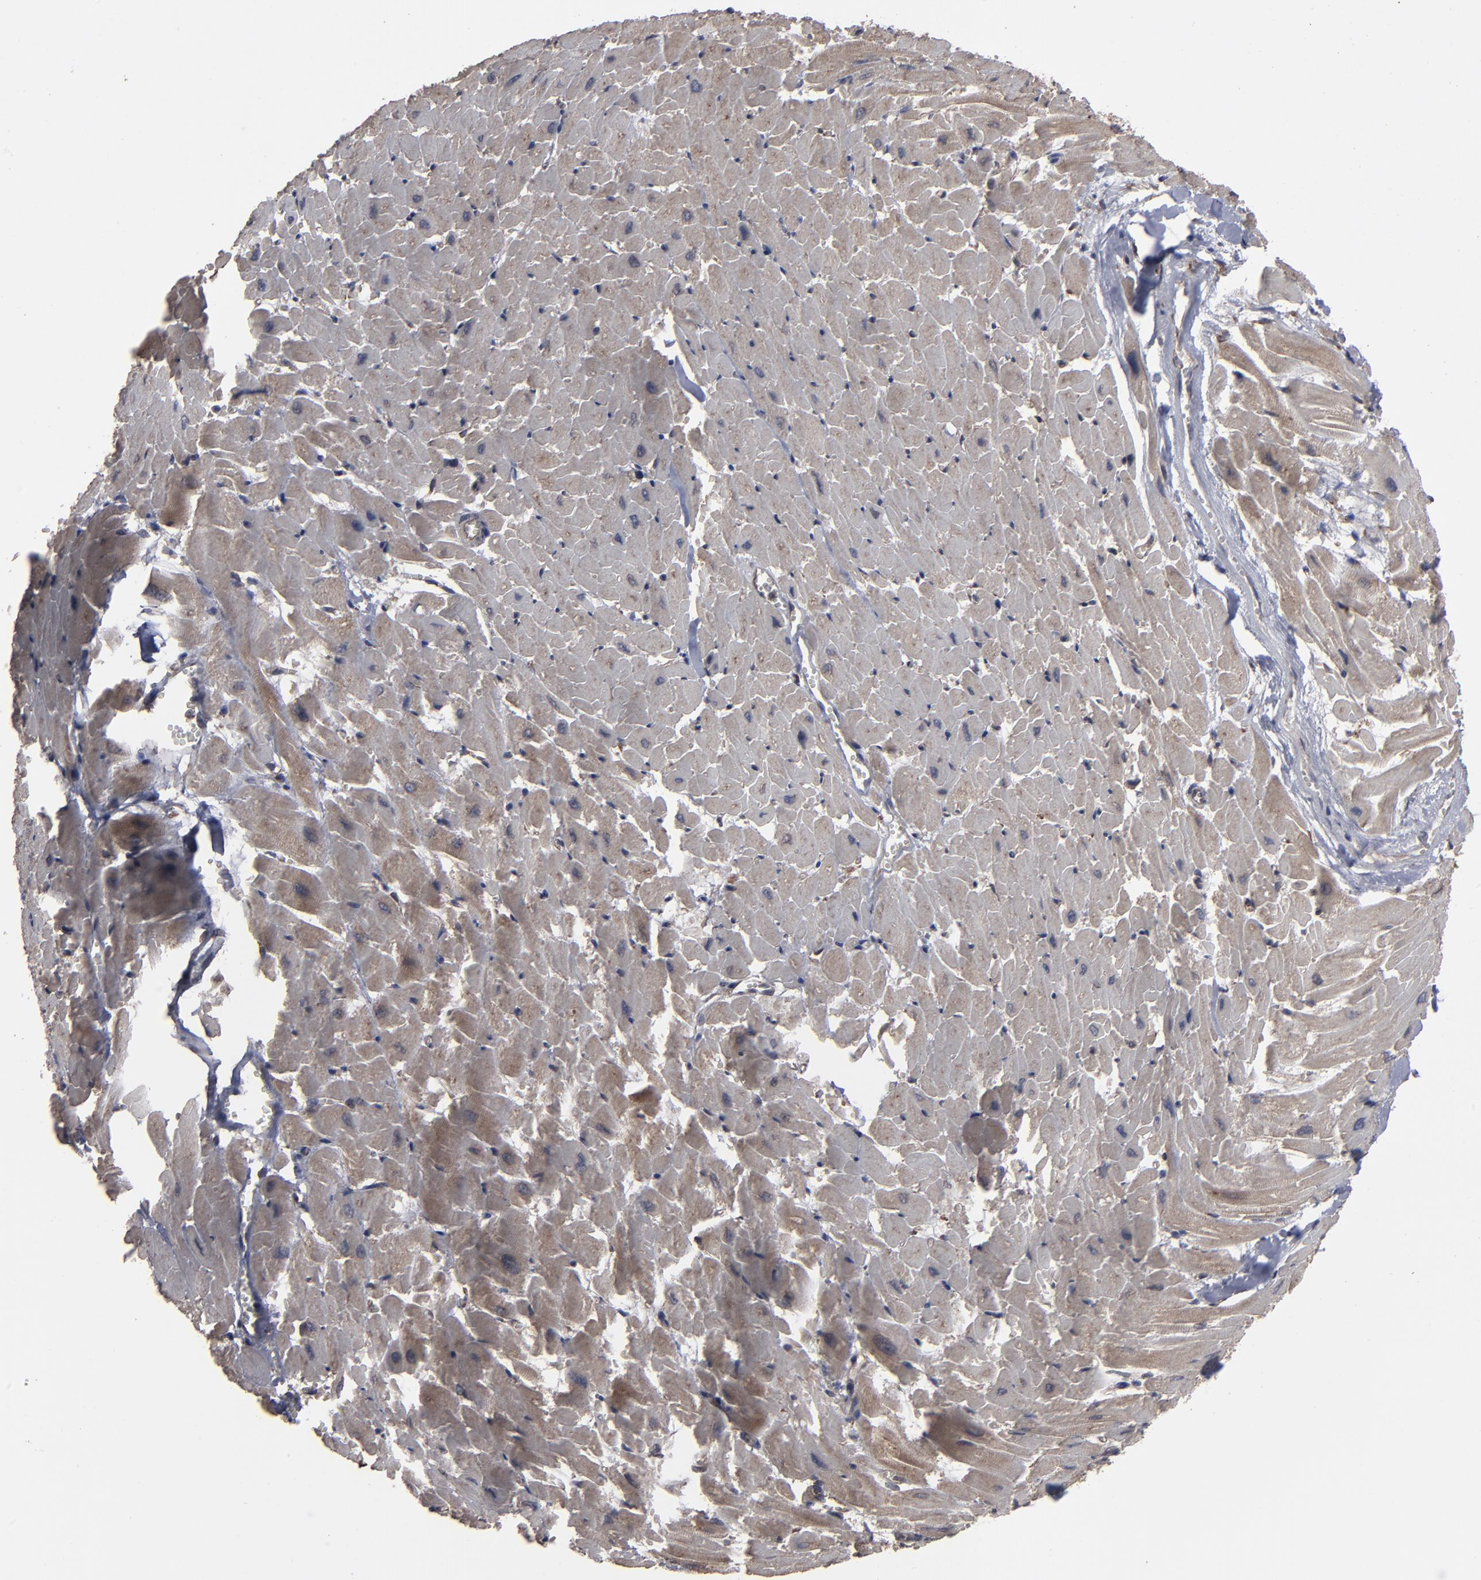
{"staining": {"intensity": "weak", "quantity": ">75%", "location": "cytoplasmic/membranous"}, "tissue": "heart muscle", "cell_type": "Cardiomyocytes", "image_type": "normal", "snomed": [{"axis": "morphology", "description": "Normal tissue, NOS"}, {"axis": "topography", "description": "Heart"}], "caption": "Approximately >75% of cardiomyocytes in normal heart muscle reveal weak cytoplasmic/membranous protein expression as visualized by brown immunohistochemical staining.", "gene": "CNIH1", "patient": {"sex": "female", "age": 19}}